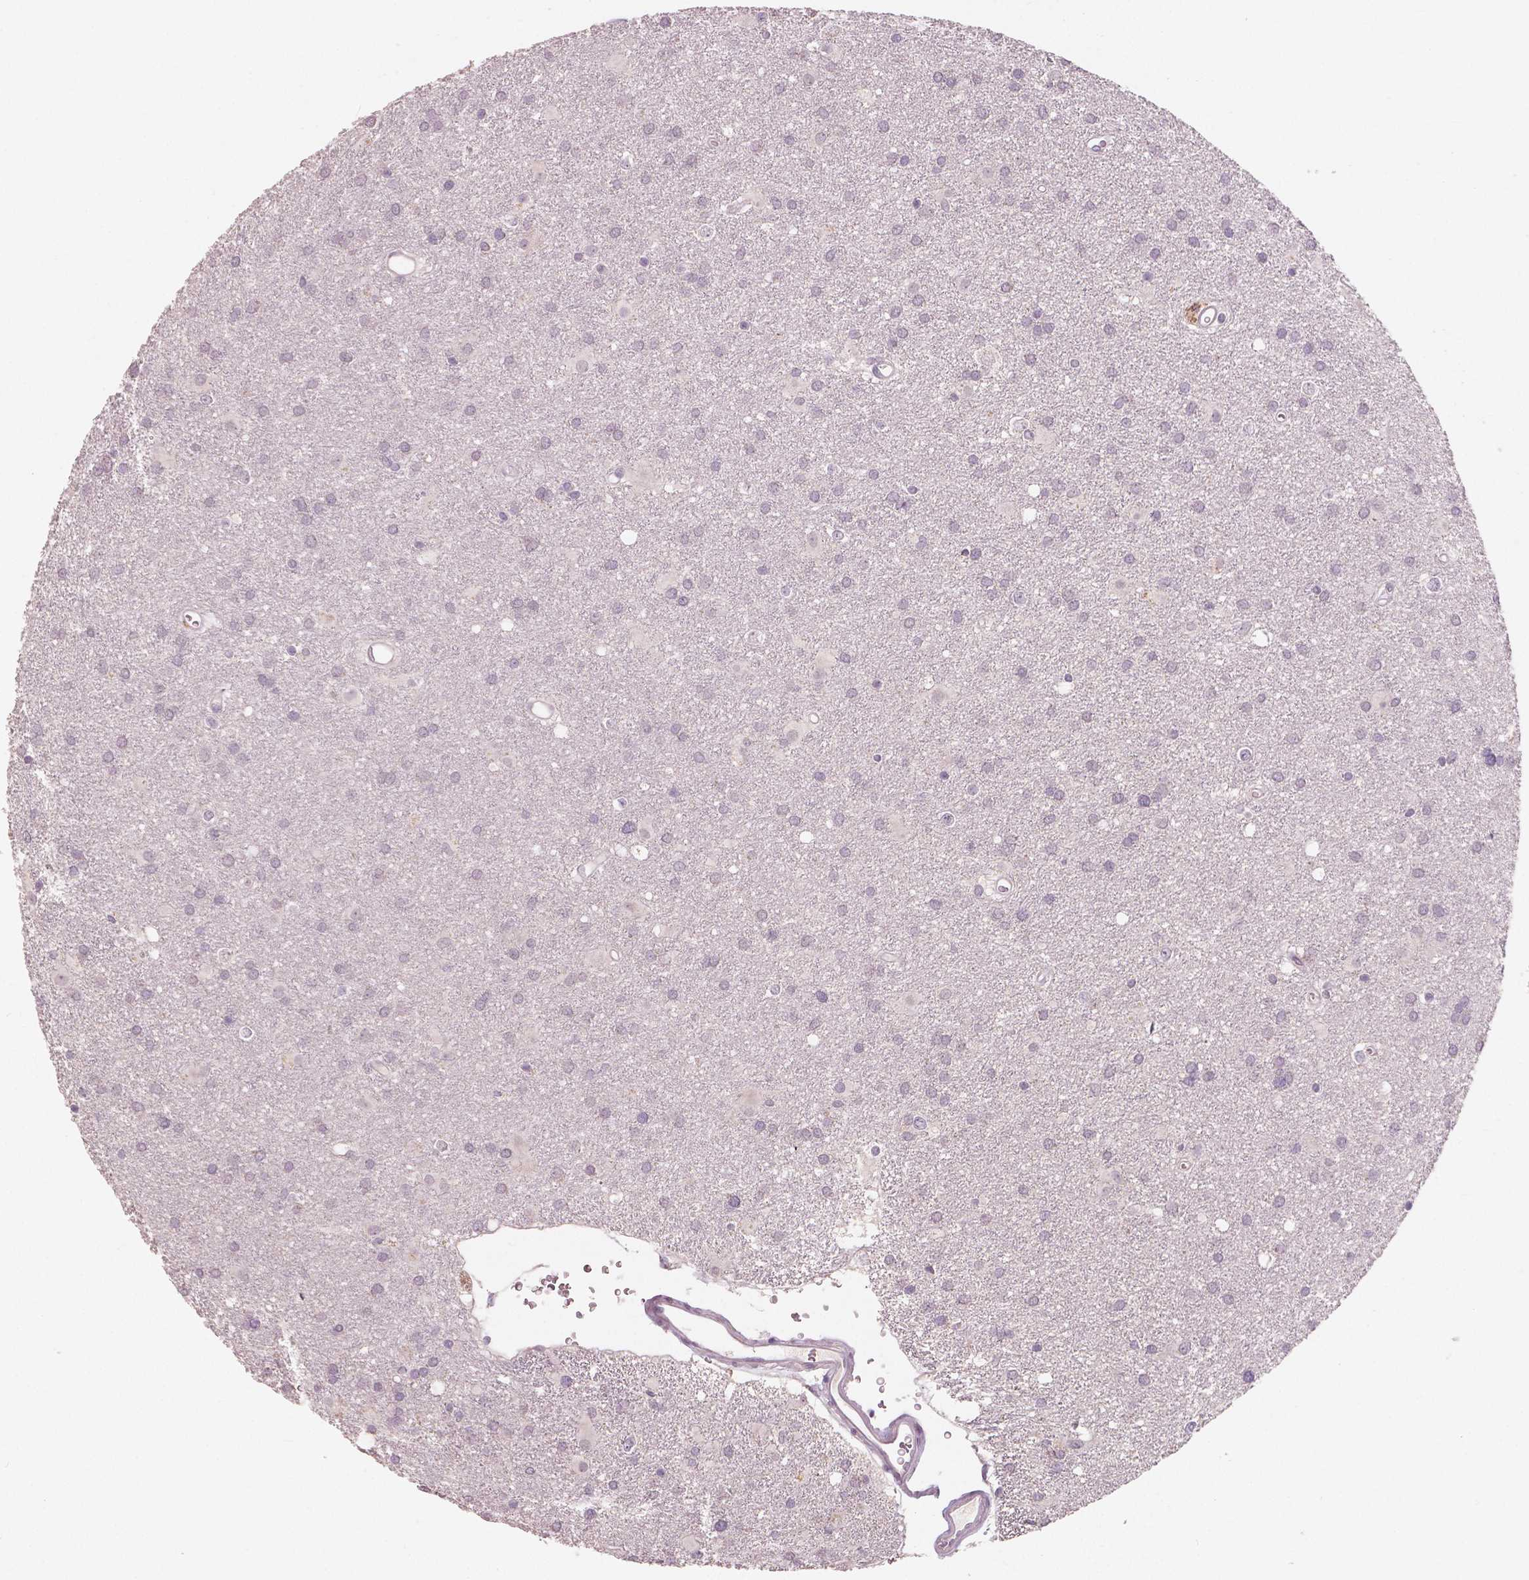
{"staining": {"intensity": "negative", "quantity": "none", "location": "none"}, "tissue": "glioma", "cell_type": "Tumor cells", "image_type": "cancer", "snomed": [{"axis": "morphology", "description": "Glioma, malignant, Low grade"}, {"axis": "topography", "description": "Brain"}], "caption": "Tumor cells show no significant expression in glioma.", "gene": "RNASE7", "patient": {"sex": "male", "age": 58}}